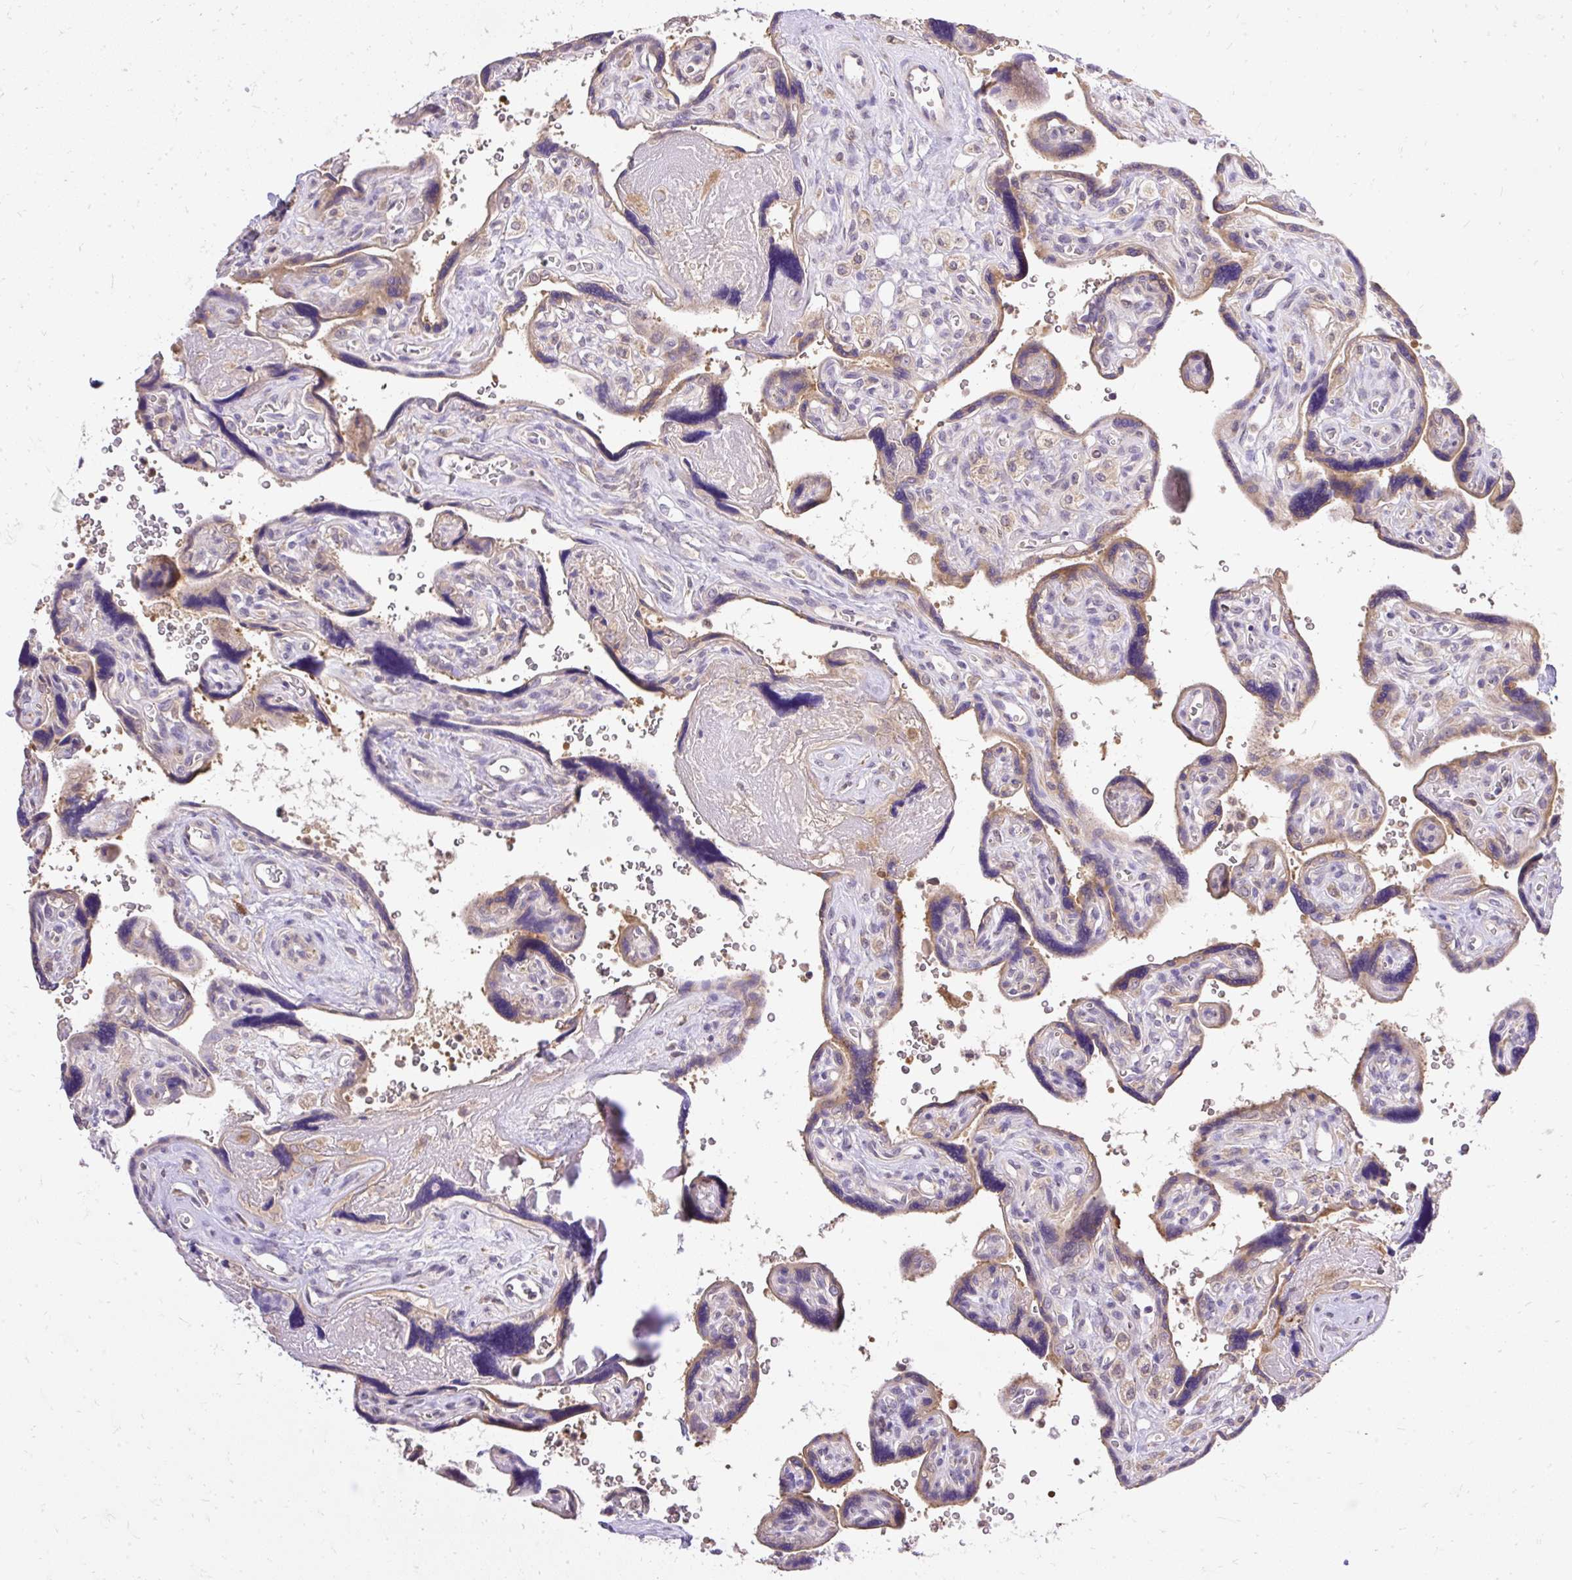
{"staining": {"intensity": "moderate", "quantity": "25%-75%", "location": "cytoplasmic/membranous"}, "tissue": "placenta", "cell_type": "Trophoblastic cells", "image_type": "normal", "snomed": [{"axis": "morphology", "description": "Normal tissue, NOS"}, {"axis": "topography", "description": "Placenta"}], "caption": "Immunohistochemistry (DAB (3,3'-diaminobenzidine)) staining of unremarkable placenta shows moderate cytoplasmic/membranous protein staining in approximately 25%-75% of trophoblastic cells. The staining was performed using DAB (3,3'-diaminobenzidine), with brown indicating positive protein expression. Nuclei are stained blue with hematoxylin.", "gene": "SEC63", "patient": {"sex": "female", "age": 39}}